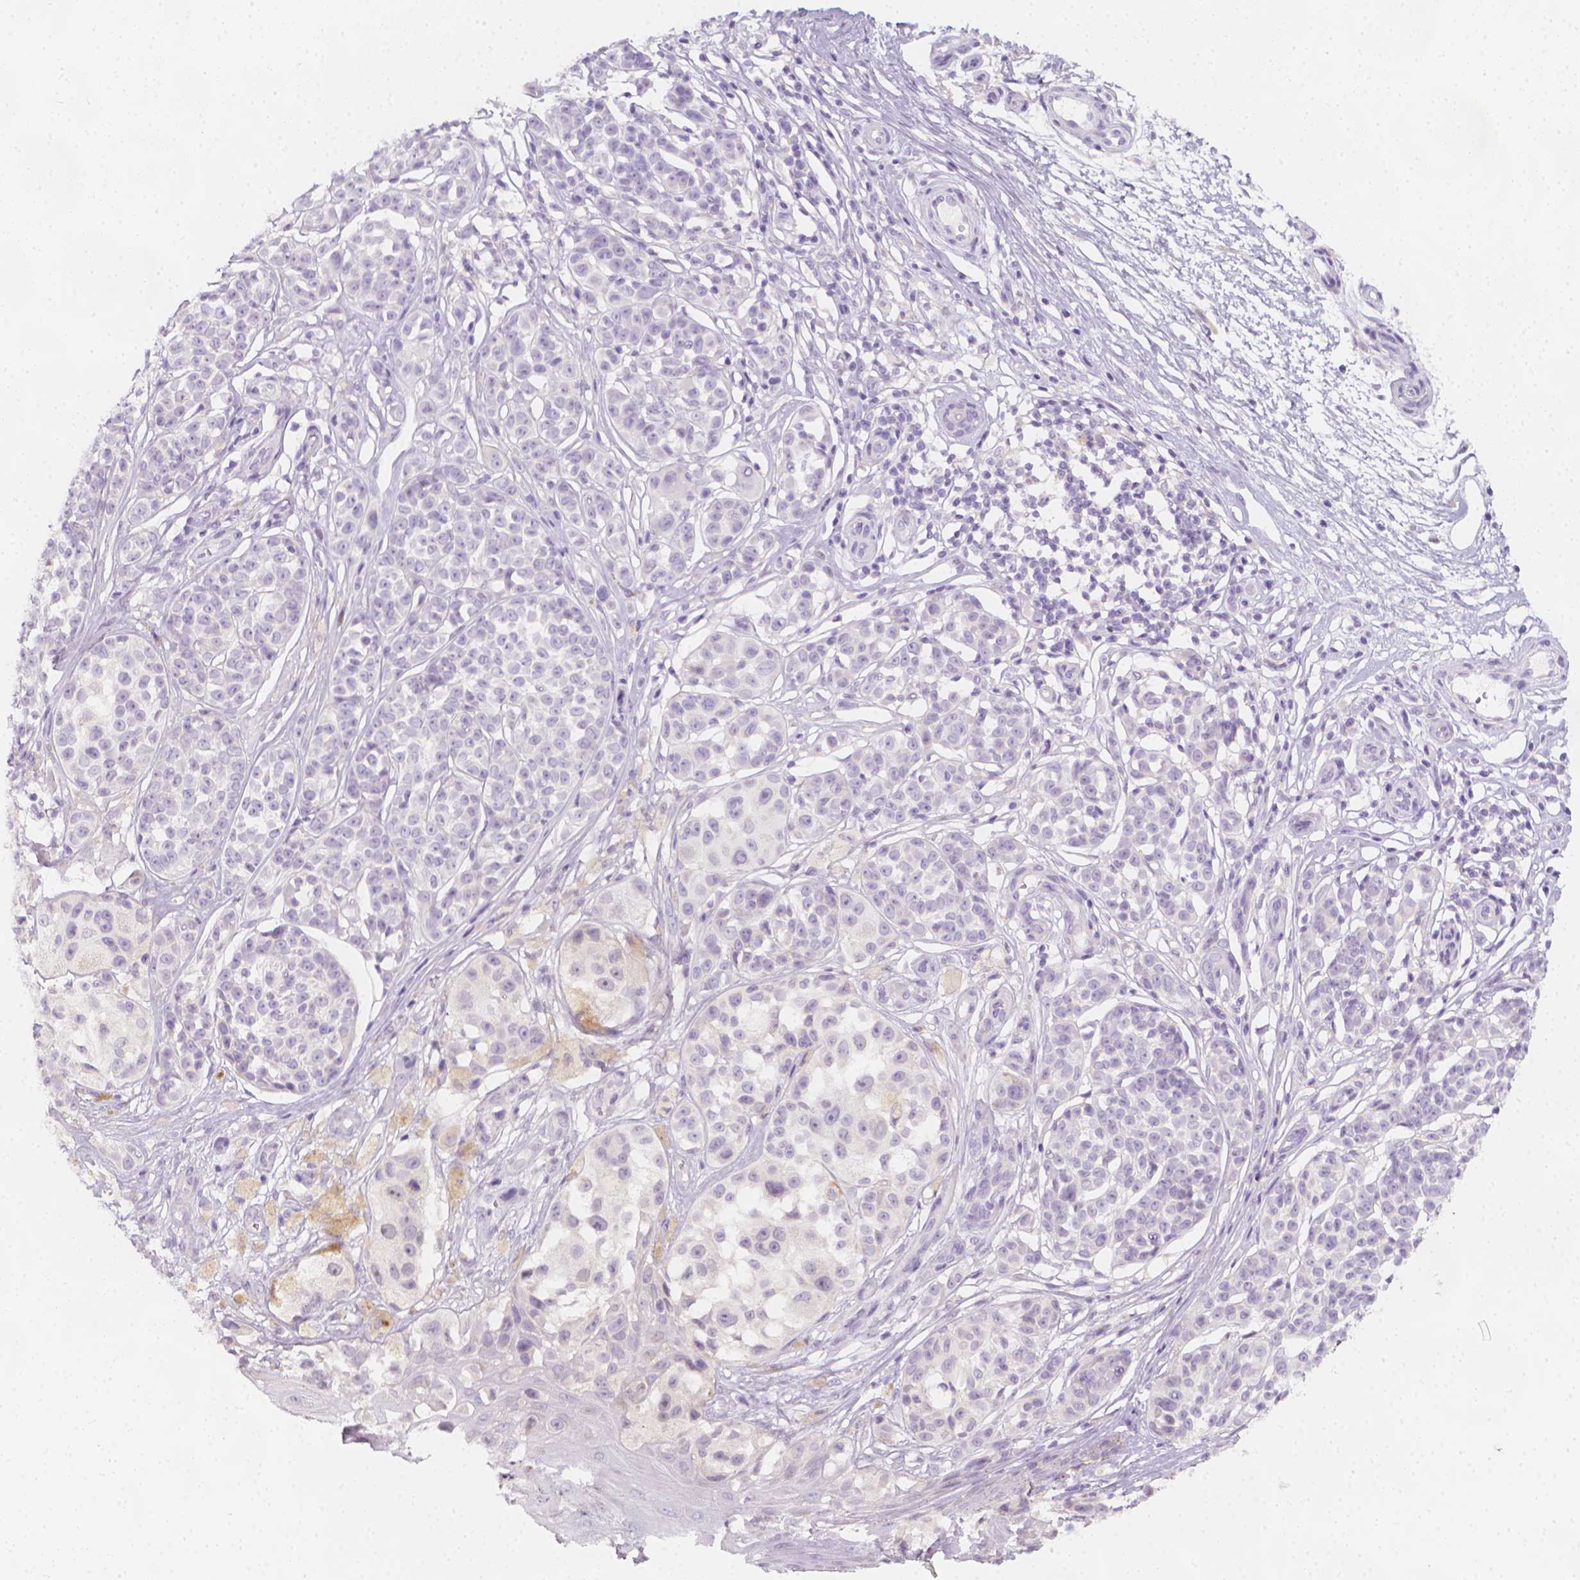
{"staining": {"intensity": "negative", "quantity": "none", "location": "none"}, "tissue": "melanoma", "cell_type": "Tumor cells", "image_type": "cancer", "snomed": [{"axis": "morphology", "description": "Malignant melanoma, NOS"}, {"axis": "topography", "description": "Skin"}], "caption": "Image shows no significant protein staining in tumor cells of melanoma.", "gene": "RBFOX1", "patient": {"sex": "female", "age": 90}}